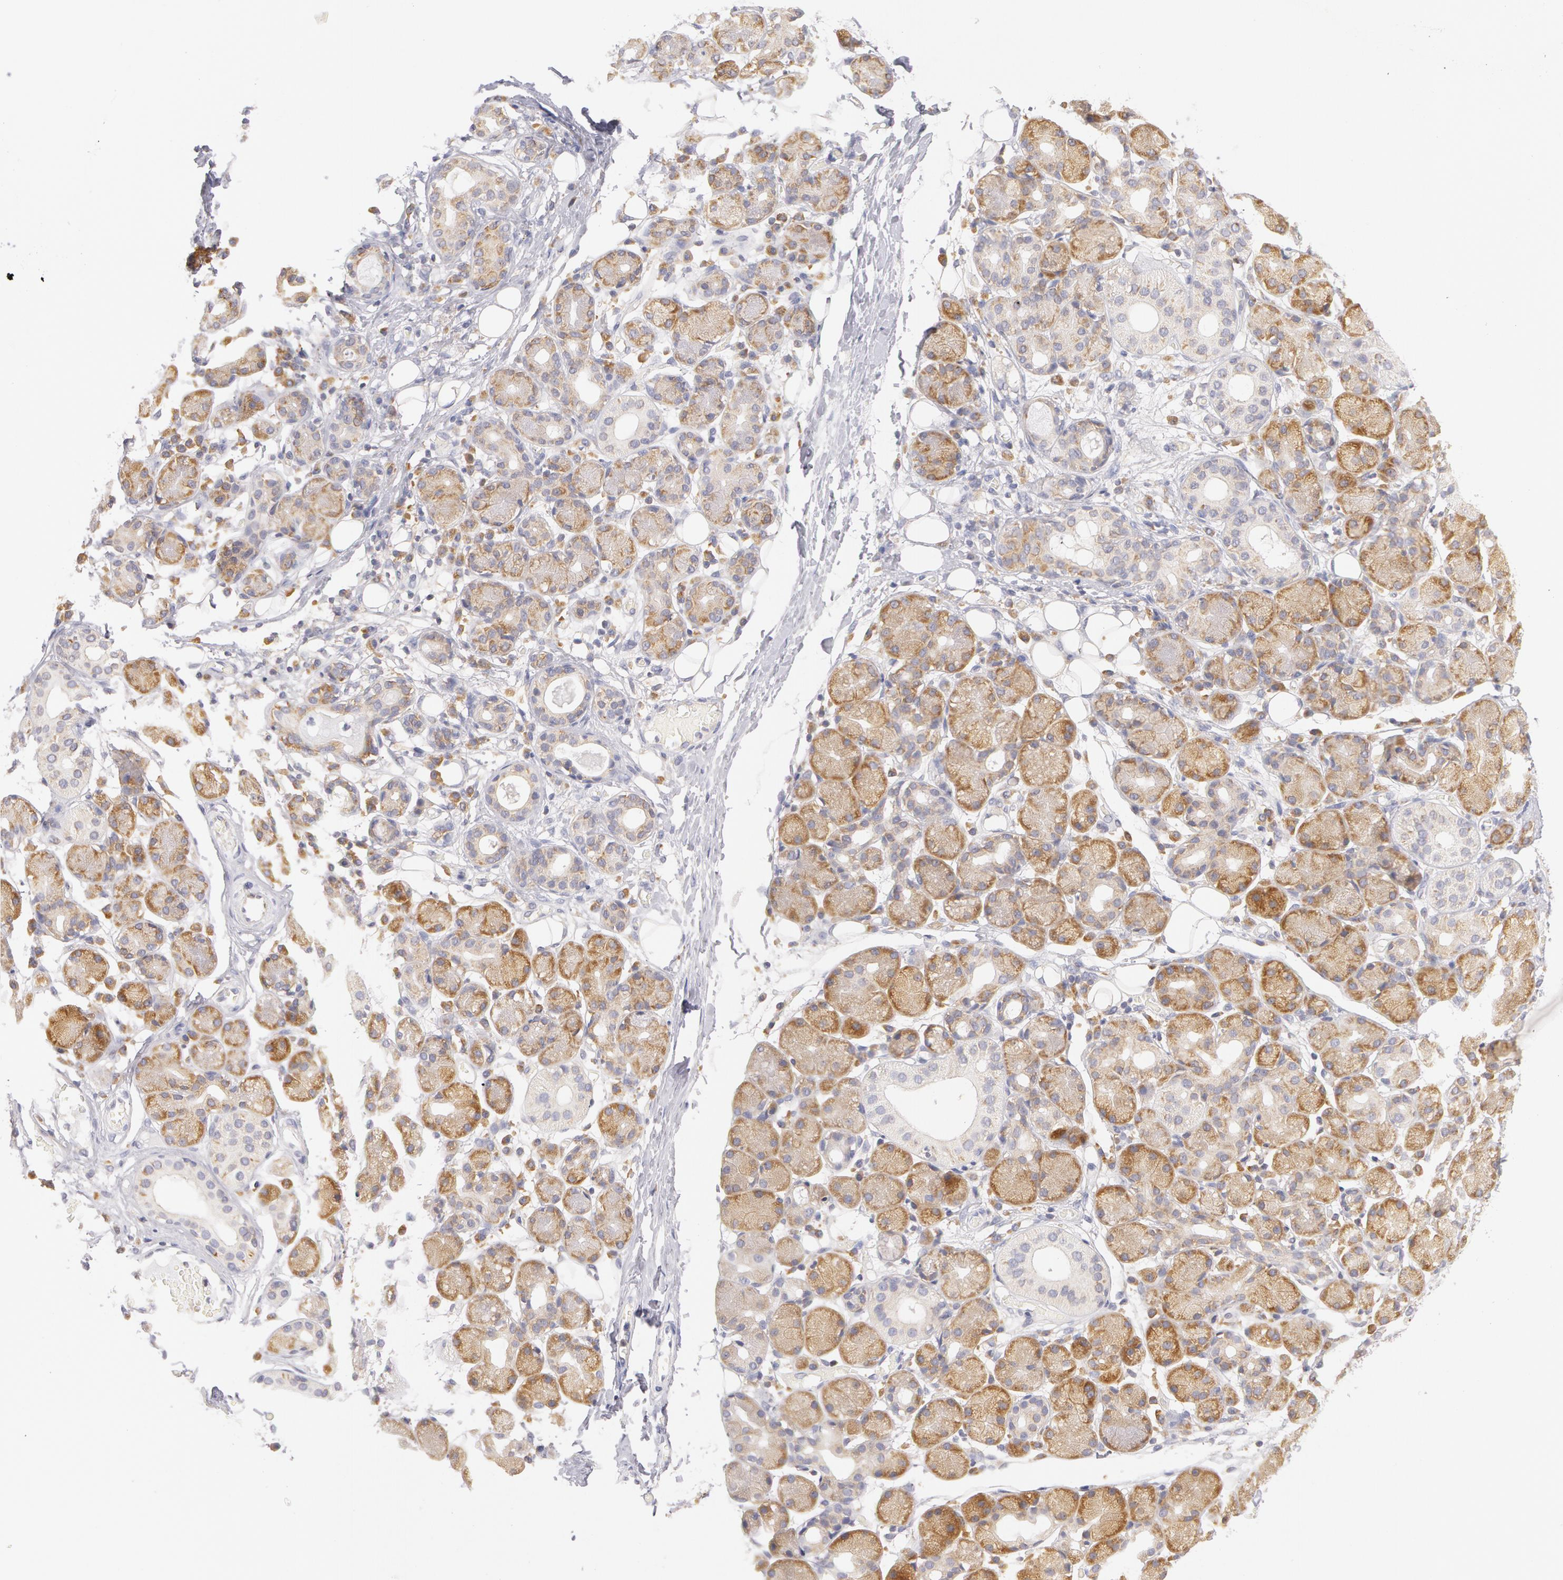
{"staining": {"intensity": "moderate", "quantity": "25%-75%", "location": "cytoplasmic/membranous"}, "tissue": "salivary gland", "cell_type": "Glandular cells", "image_type": "normal", "snomed": [{"axis": "morphology", "description": "Normal tissue, NOS"}, {"axis": "topography", "description": "Salivary gland"}, {"axis": "topography", "description": "Peripheral nerve tissue"}], "caption": "A brown stain labels moderate cytoplasmic/membranous staining of a protein in glandular cells of unremarkable human salivary gland.", "gene": "DDX3X", "patient": {"sex": "male", "age": 62}}